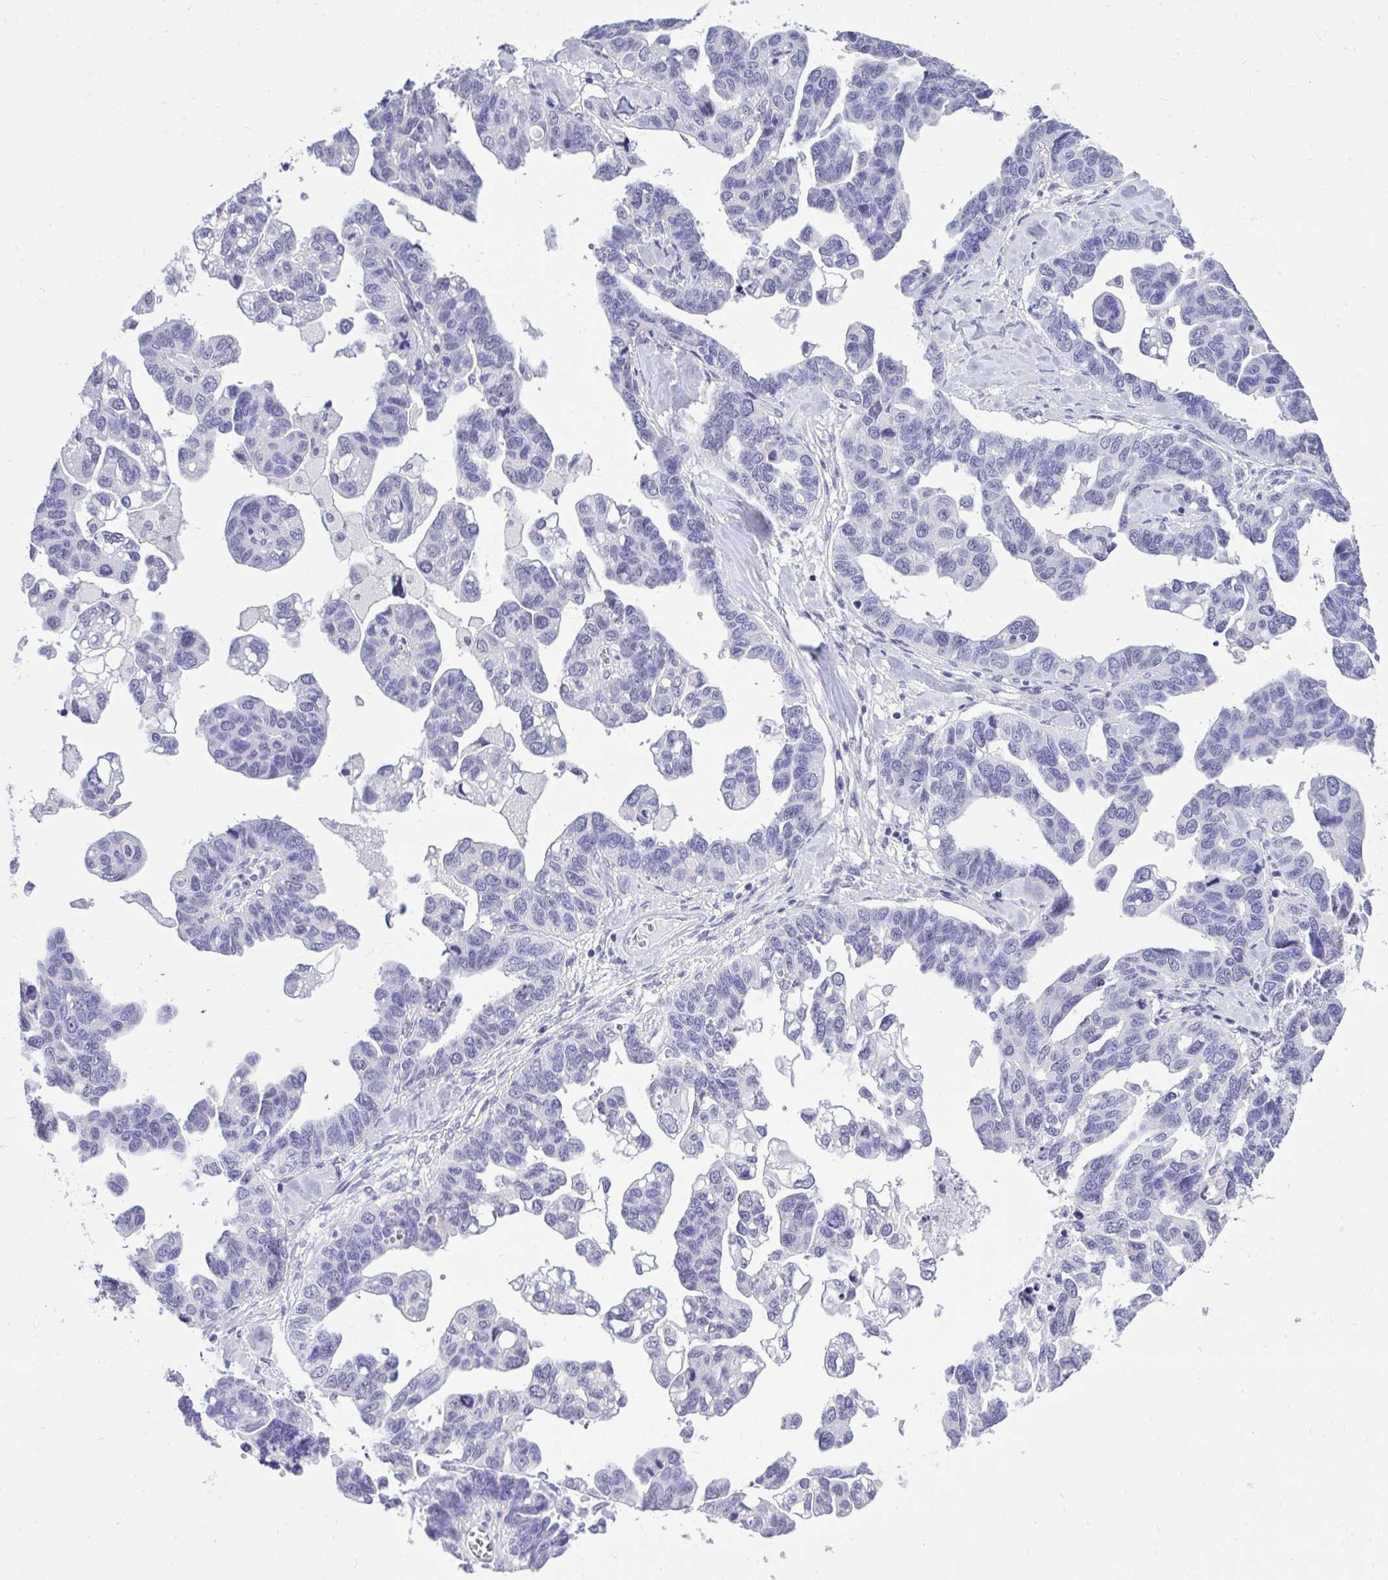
{"staining": {"intensity": "negative", "quantity": "none", "location": "none"}, "tissue": "ovarian cancer", "cell_type": "Tumor cells", "image_type": "cancer", "snomed": [{"axis": "morphology", "description": "Cystadenocarcinoma, serous, NOS"}, {"axis": "topography", "description": "Ovary"}], "caption": "Tumor cells are negative for protein expression in human ovarian cancer.", "gene": "PRM2", "patient": {"sex": "female", "age": 69}}